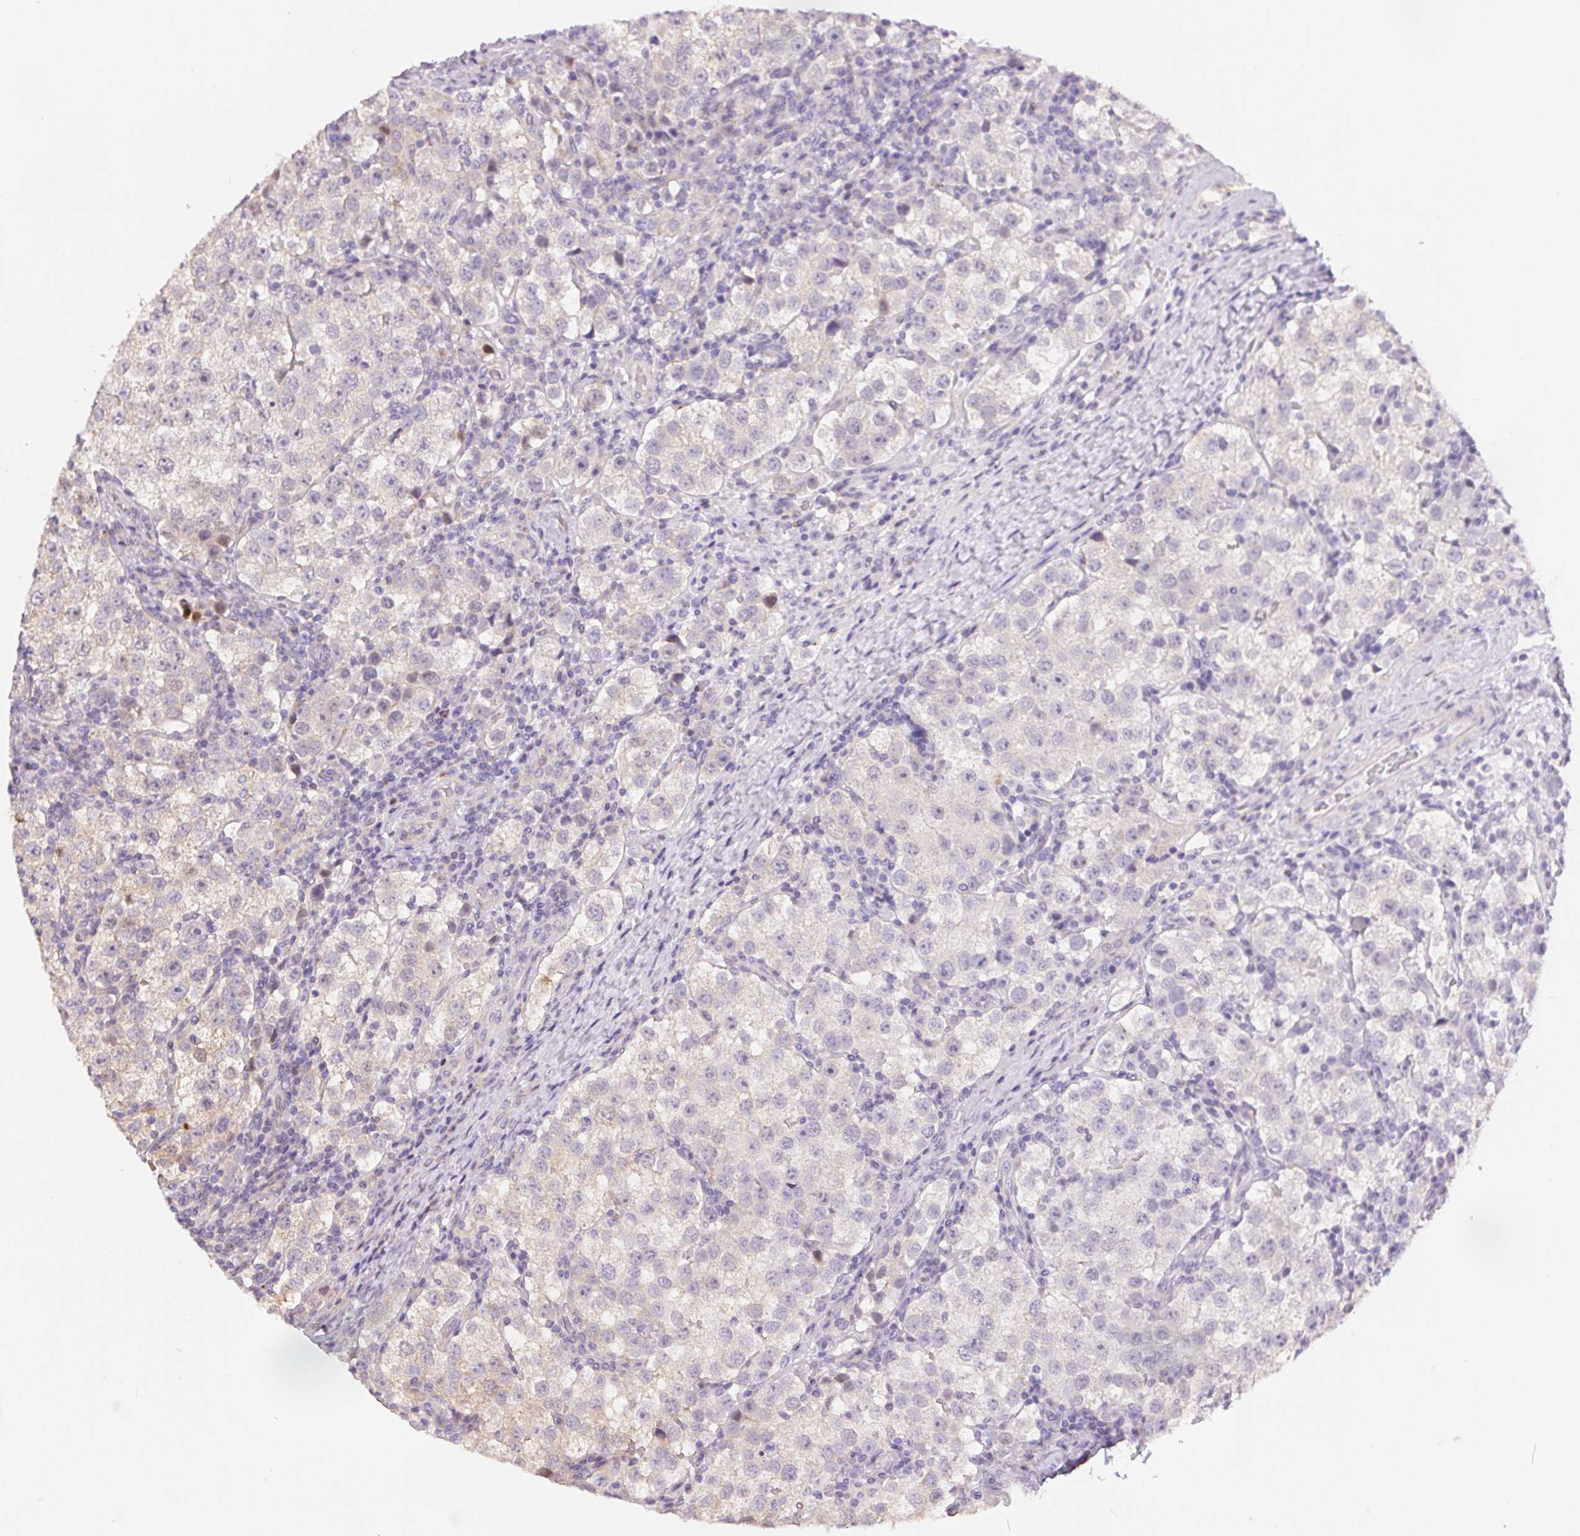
{"staining": {"intensity": "negative", "quantity": "none", "location": "none"}, "tissue": "testis cancer", "cell_type": "Tumor cells", "image_type": "cancer", "snomed": [{"axis": "morphology", "description": "Seminoma, NOS"}, {"axis": "topography", "description": "Testis"}], "caption": "IHC image of neoplastic tissue: human testis cancer stained with DAB (3,3'-diaminobenzidine) displays no significant protein positivity in tumor cells.", "gene": "UNC13B", "patient": {"sex": "male", "age": 37}}